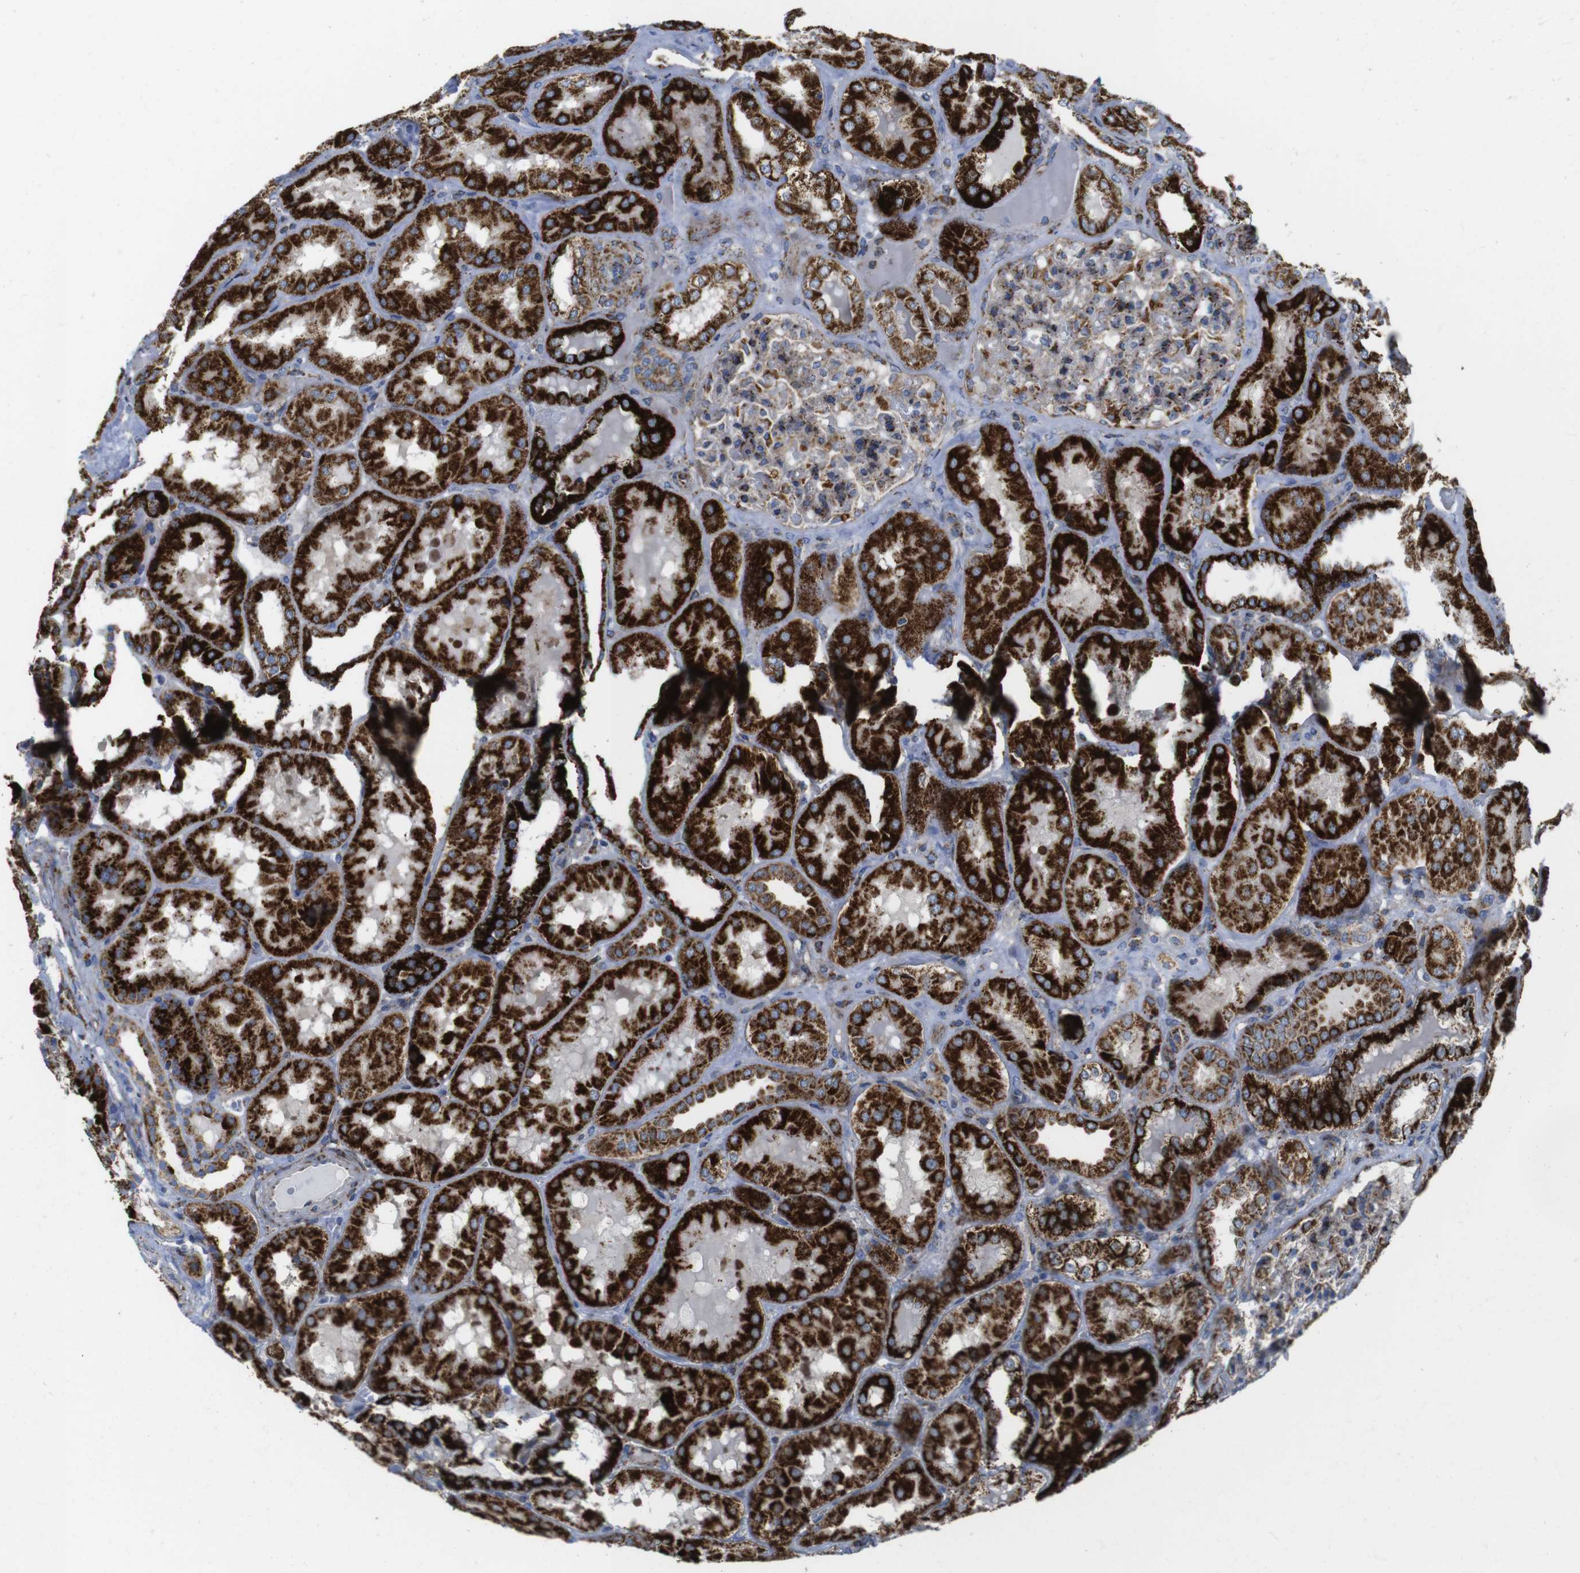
{"staining": {"intensity": "moderate", "quantity": "<25%", "location": "cytoplasmic/membranous"}, "tissue": "kidney", "cell_type": "Cells in glomeruli", "image_type": "normal", "snomed": [{"axis": "morphology", "description": "Normal tissue, NOS"}, {"axis": "topography", "description": "Kidney"}], "caption": "An image of kidney stained for a protein shows moderate cytoplasmic/membranous brown staining in cells in glomeruli.", "gene": "TMEM192", "patient": {"sex": "female", "age": 56}}